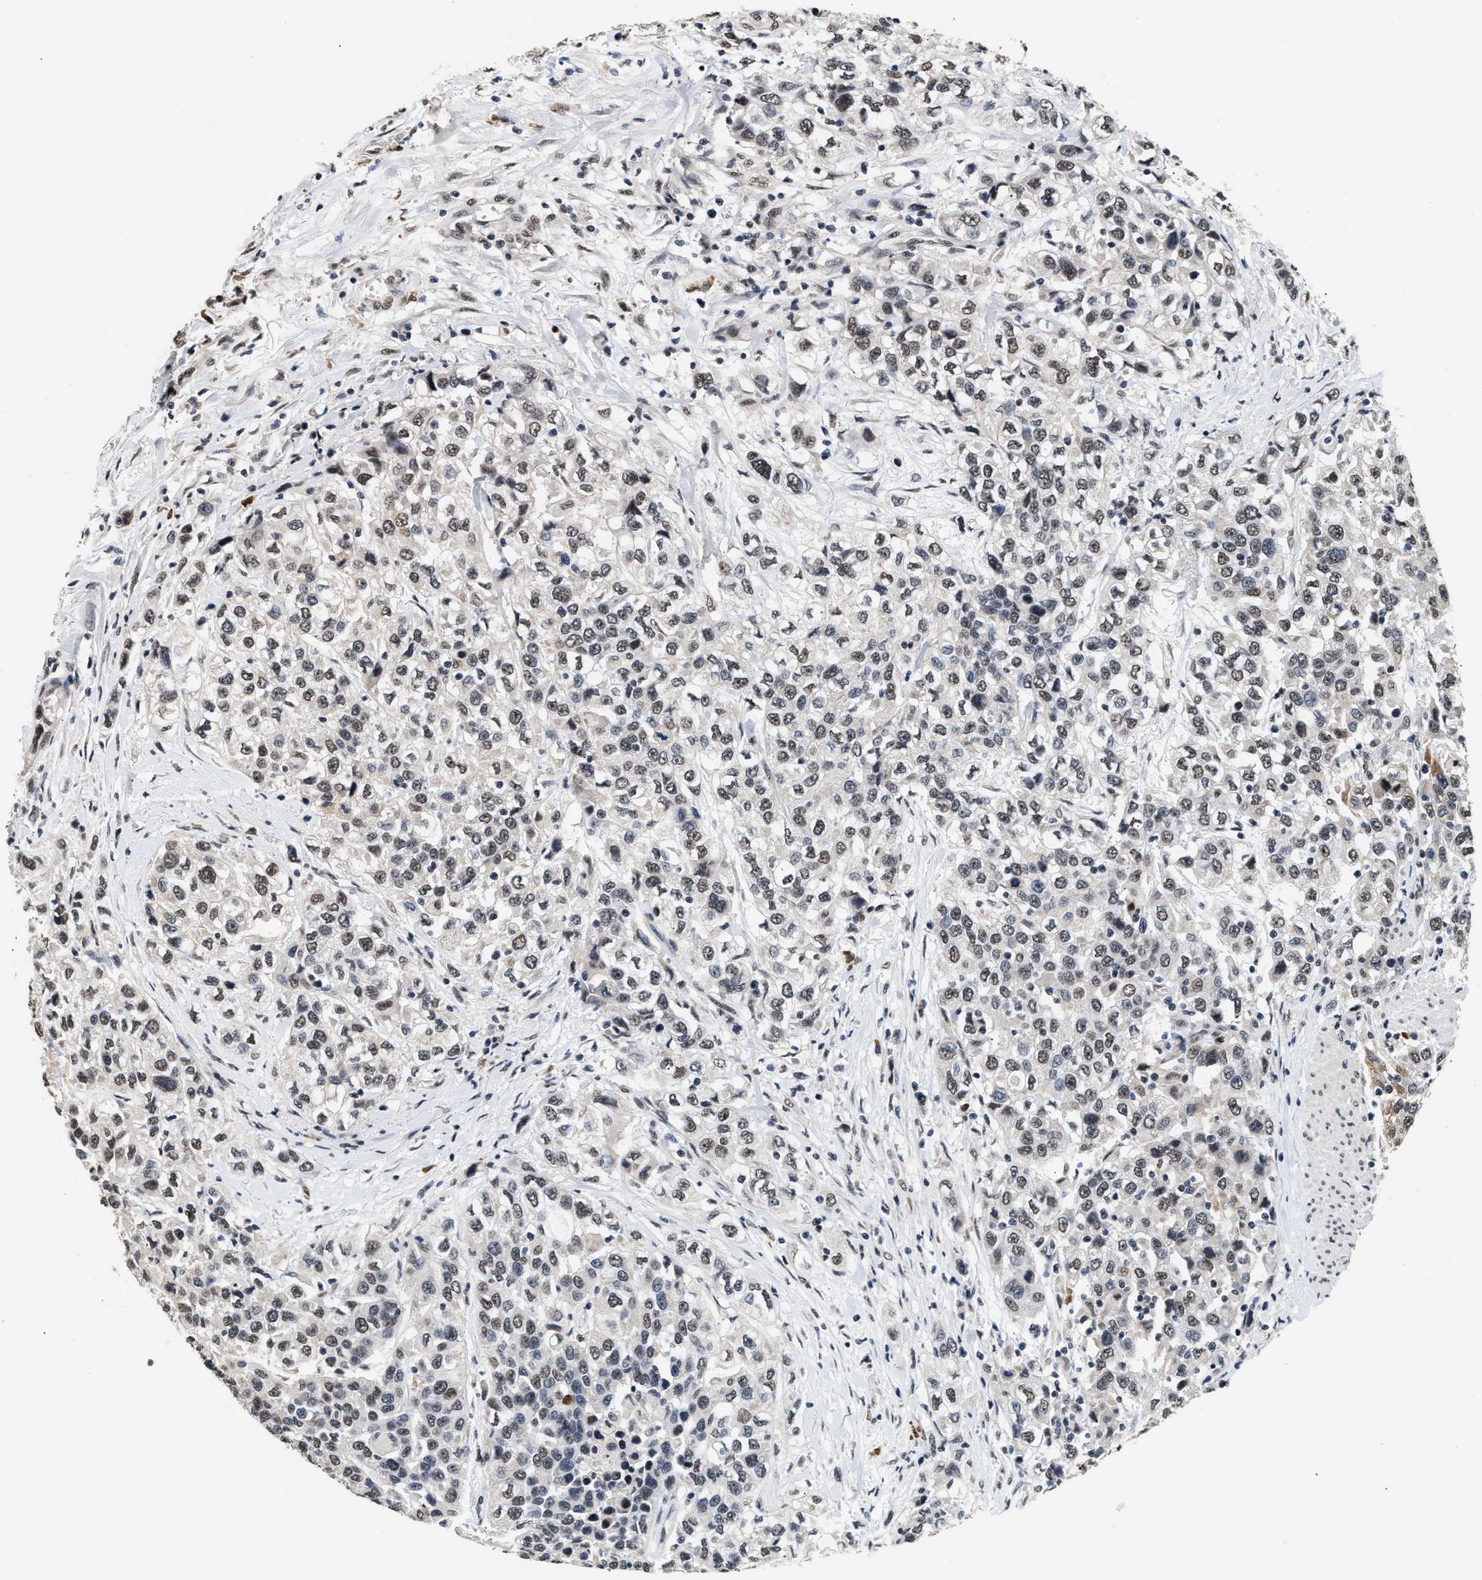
{"staining": {"intensity": "weak", "quantity": "25%-75%", "location": "nuclear"}, "tissue": "urothelial cancer", "cell_type": "Tumor cells", "image_type": "cancer", "snomed": [{"axis": "morphology", "description": "Urothelial carcinoma, High grade"}, {"axis": "topography", "description": "Urinary bladder"}], "caption": "Immunohistochemical staining of human high-grade urothelial carcinoma shows low levels of weak nuclear staining in approximately 25%-75% of tumor cells.", "gene": "THOC1", "patient": {"sex": "female", "age": 80}}